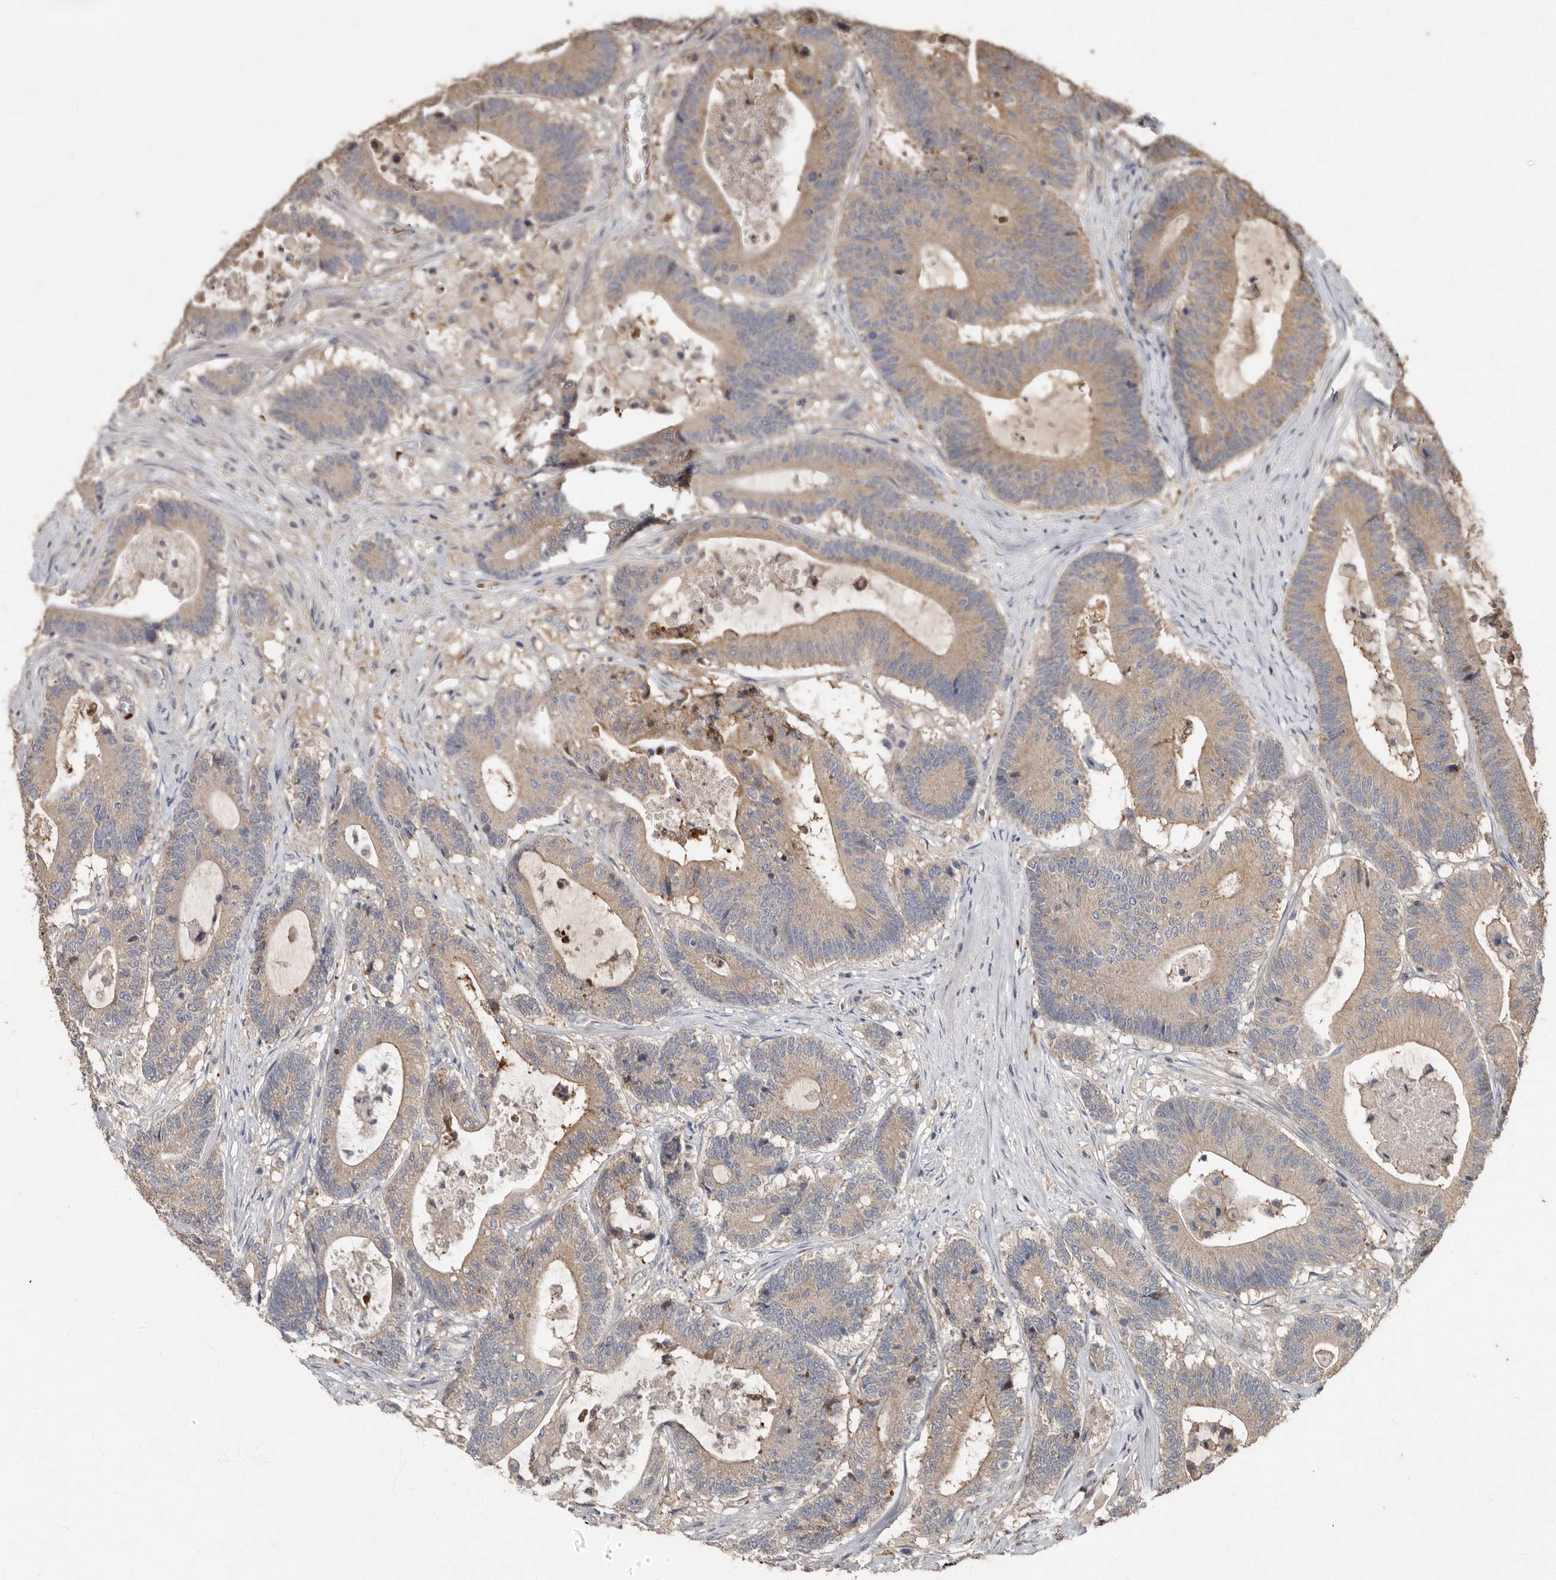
{"staining": {"intensity": "weak", "quantity": ">75%", "location": "cytoplasmic/membranous"}, "tissue": "colorectal cancer", "cell_type": "Tumor cells", "image_type": "cancer", "snomed": [{"axis": "morphology", "description": "Adenocarcinoma, NOS"}, {"axis": "topography", "description": "Colon"}], "caption": "A brown stain labels weak cytoplasmic/membranous positivity of a protein in adenocarcinoma (colorectal) tumor cells.", "gene": "KIF26B", "patient": {"sex": "female", "age": 84}}